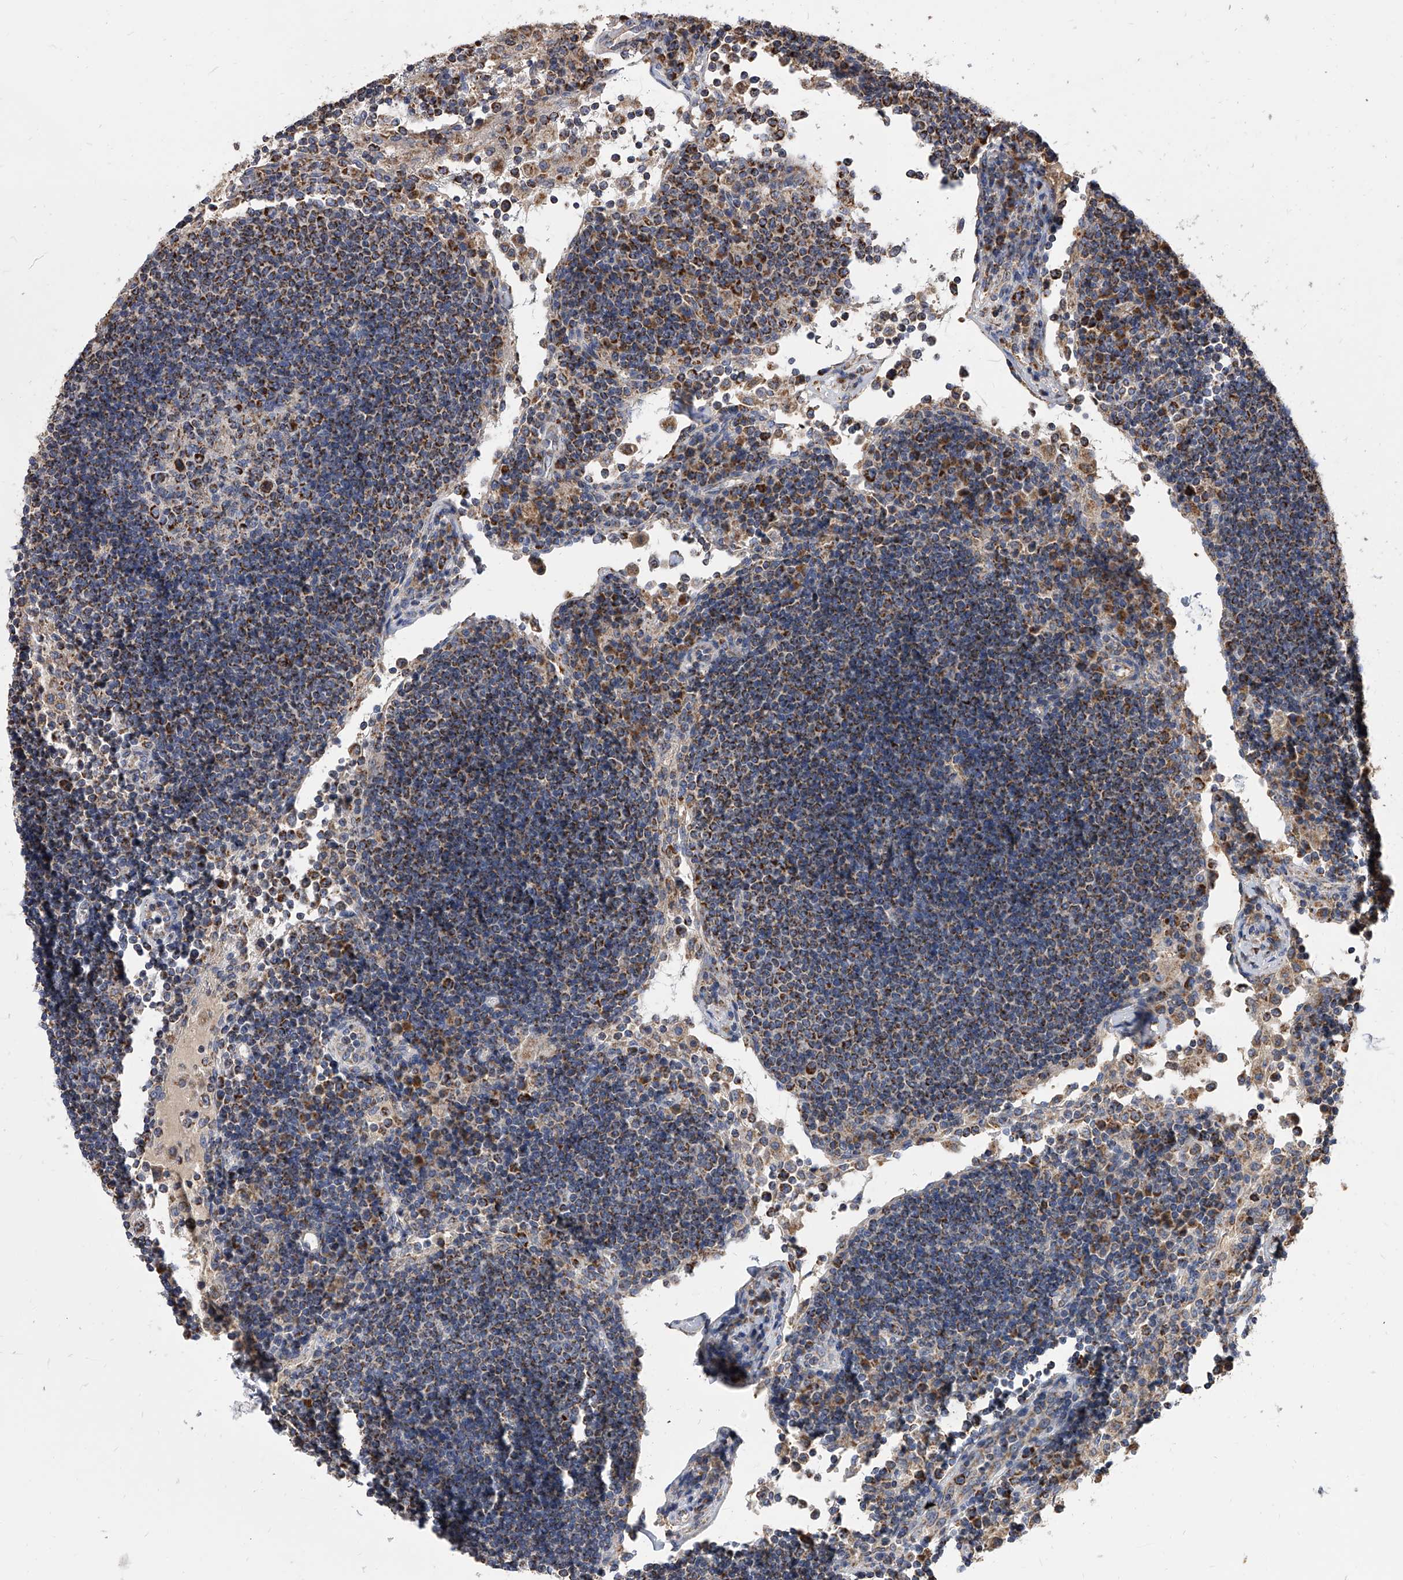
{"staining": {"intensity": "strong", "quantity": "25%-75%", "location": "cytoplasmic/membranous"}, "tissue": "lymph node", "cell_type": "Germinal center cells", "image_type": "normal", "snomed": [{"axis": "morphology", "description": "Normal tissue, NOS"}, {"axis": "topography", "description": "Lymph node"}], "caption": "The photomicrograph shows immunohistochemical staining of unremarkable lymph node. There is strong cytoplasmic/membranous positivity is present in about 25%-75% of germinal center cells. (Stains: DAB (3,3'-diaminobenzidine) in brown, nuclei in blue, Microscopy: brightfield microscopy at high magnification).", "gene": "MRPL28", "patient": {"sex": "female", "age": 53}}